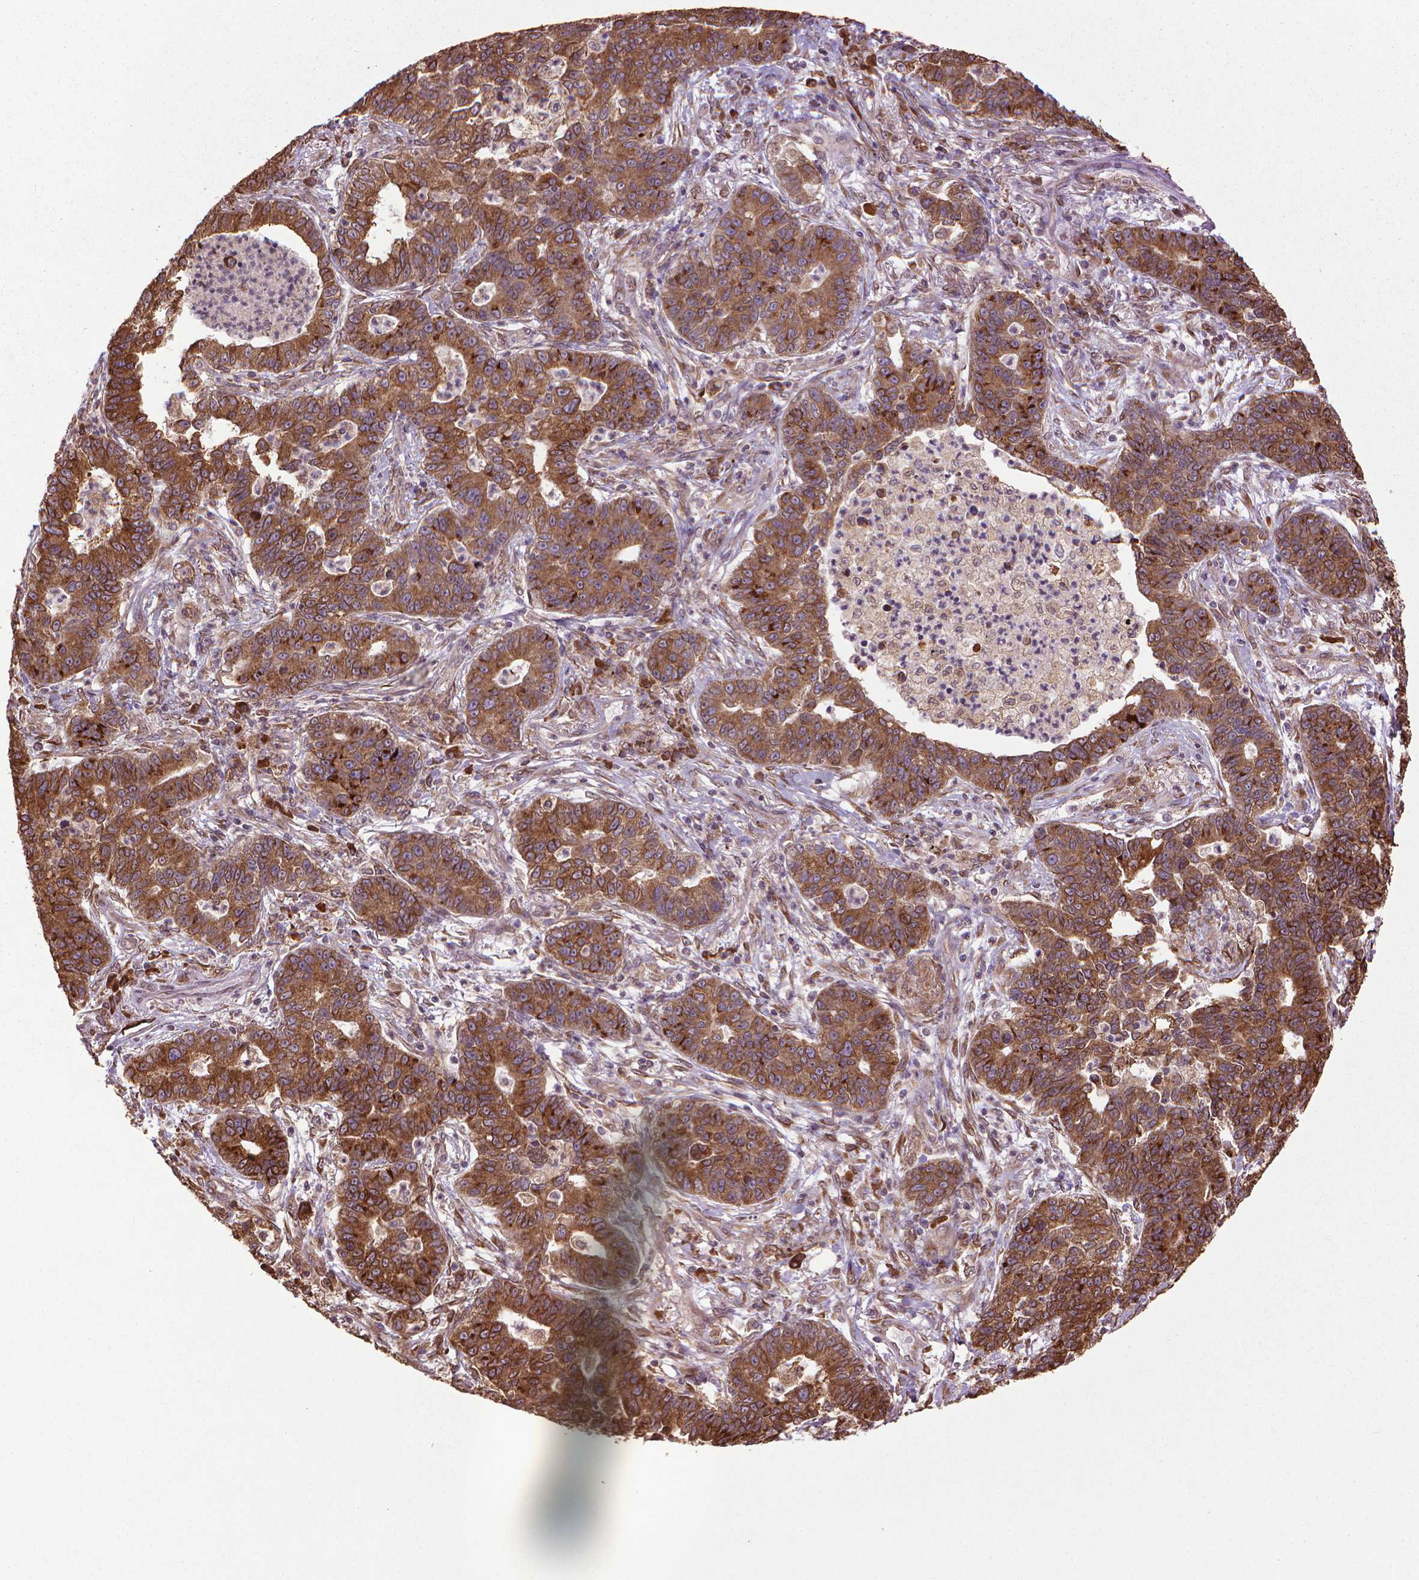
{"staining": {"intensity": "moderate", "quantity": ">75%", "location": "cytoplasmic/membranous"}, "tissue": "lung cancer", "cell_type": "Tumor cells", "image_type": "cancer", "snomed": [{"axis": "morphology", "description": "Adenocarcinoma, NOS"}, {"axis": "topography", "description": "Lung"}], "caption": "Lung adenocarcinoma was stained to show a protein in brown. There is medium levels of moderate cytoplasmic/membranous staining in about >75% of tumor cells. The staining was performed using DAB (3,3'-diaminobenzidine), with brown indicating positive protein expression. Nuclei are stained blue with hematoxylin.", "gene": "GAS1", "patient": {"sex": "female", "age": 57}}